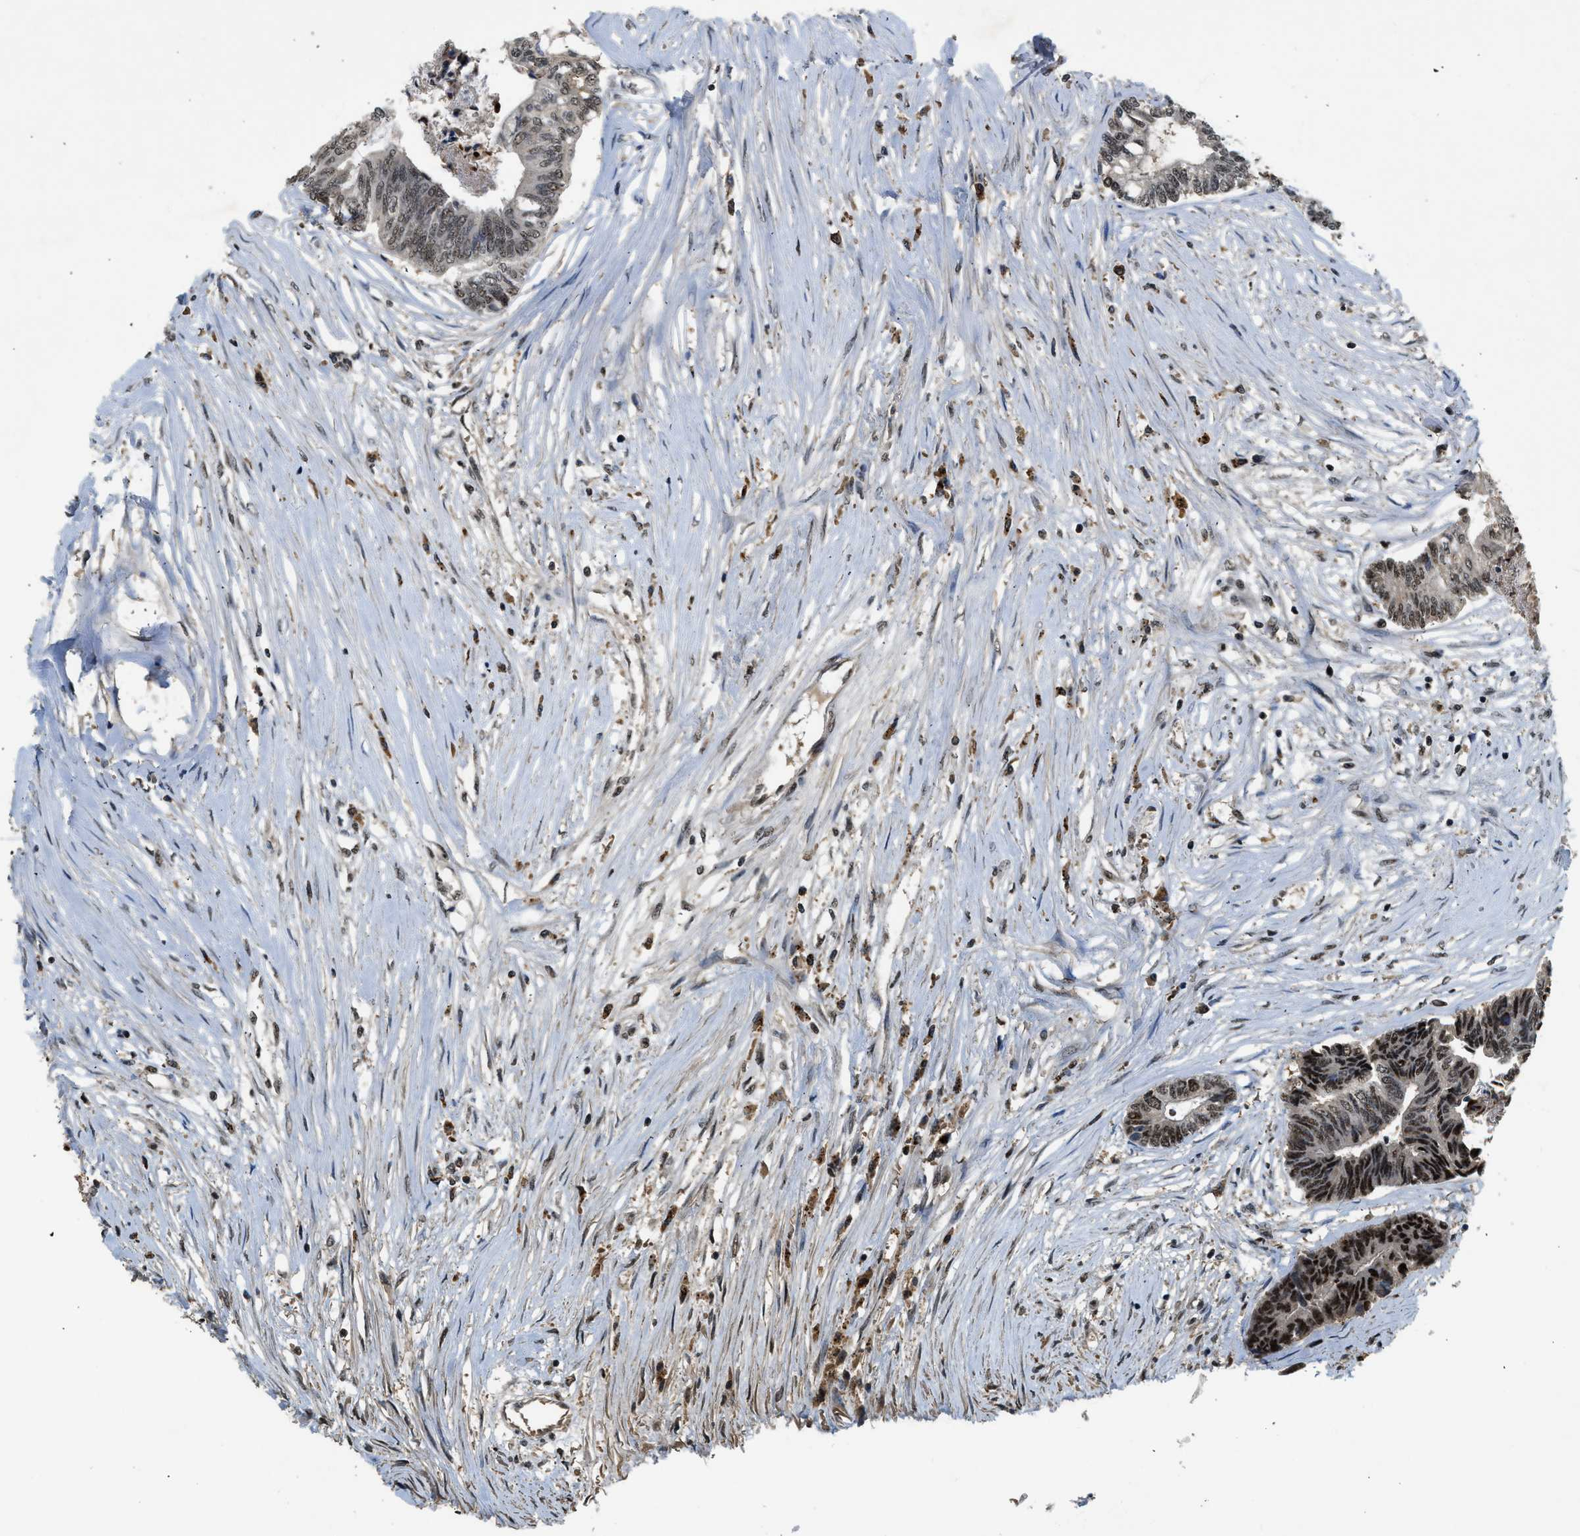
{"staining": {"intensity": "moderate", "quantity": ">75%", "location": "nuclear"}, "tissue": "colorectal cancer", "cell_type": "Tumor cells", "image_type": "cancer", "snomed": [{"axis": "morphology", "description": "Adenocarcinoma, NOS"}, {"axis": "topography", "description": "Rectum"}], "caption": "Protein staining of colorectal adenocarcinoma tissue shows moderate nuclear expression in approximately >75% of tumor cells. (brown staining indicates protein expression, while blue staining denotes nuclei).", "gene": "SLC15A4", "patient": {"sex": "male", "age": 63}}